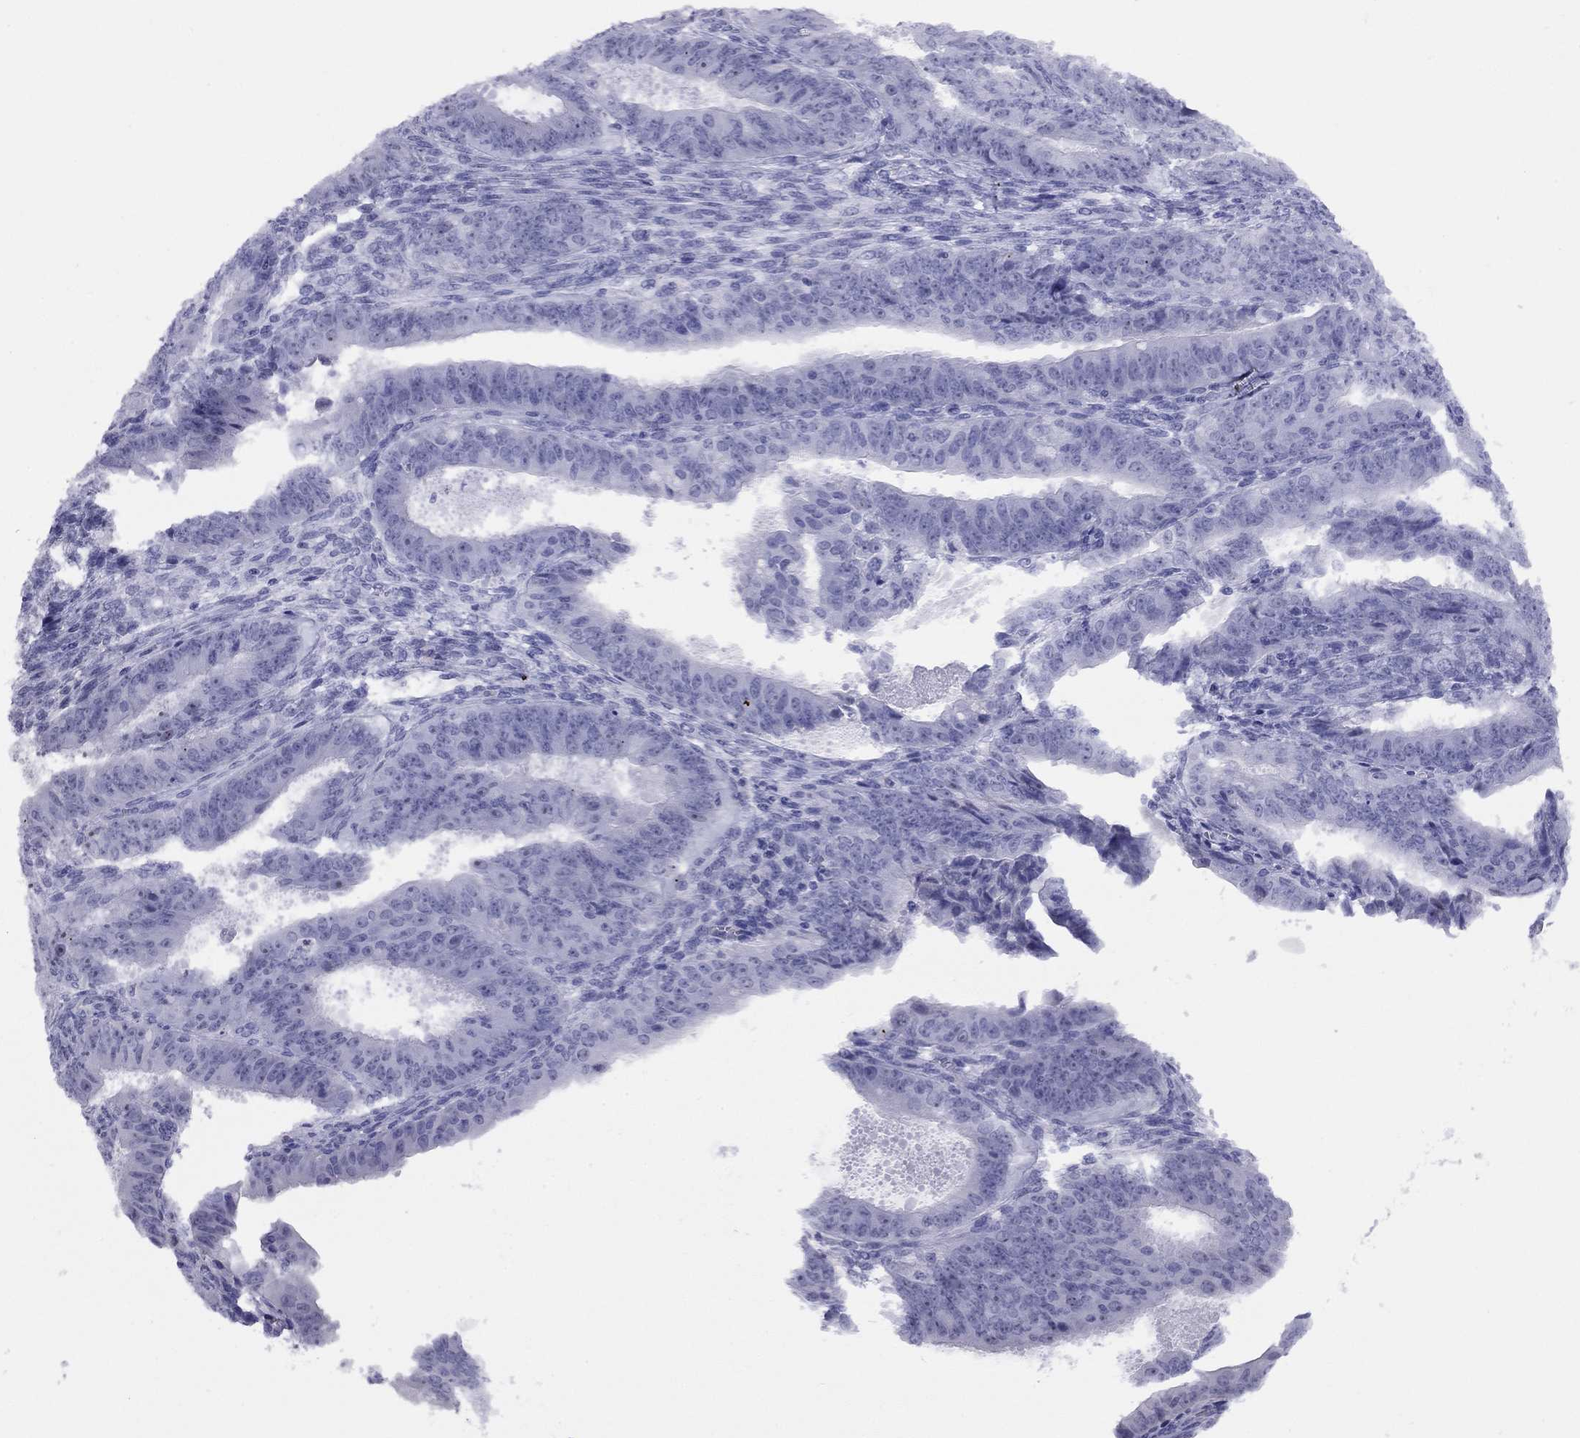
{"staining": {"intensity": "negative", "quantity": "none", "location": "none"}, "tissue": "ovarian cancer", "cell_type": "Tumor cells", "image_type": "cancer", "snomed": [{"axis": "morphology", "description": "Carcinoma, endometroid"}, {"axis": "topography", "description": "Ovary"}], "caption": "The immunohistochemistry histopathology image has no significant positivity in tumor cells of ovarian endometroid carcinoma tissue. Brightfield microscopy of IHC stained with DAB (brown) and hematoxylin (blue), captured at high magnification.", "gene": "LYAR", "patient": {"sex": "female", "age": 42}}